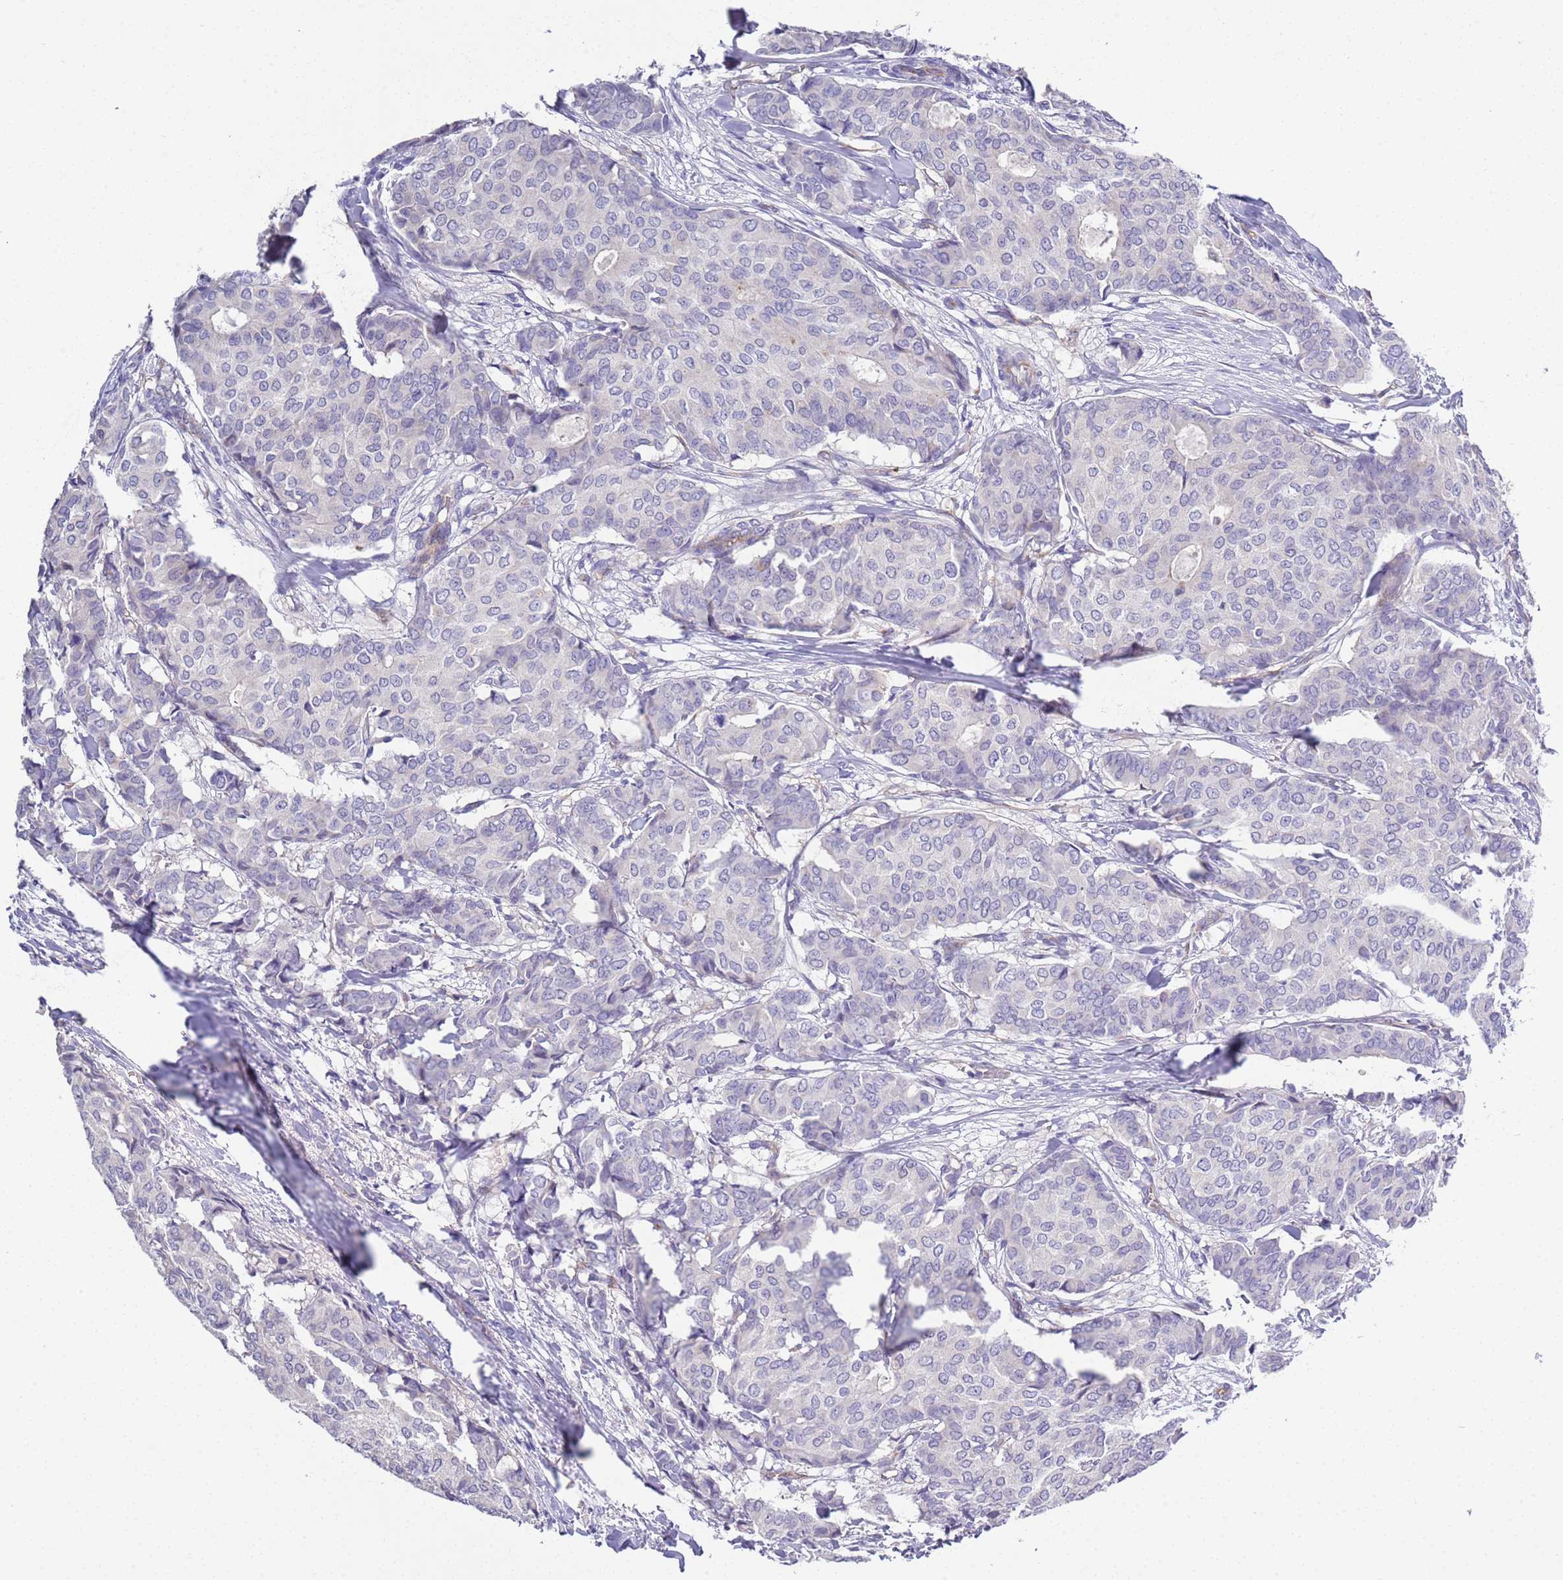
{"staining": {"intensity": "negative", "quantity": "none", "location": "none"}, "tissue": "breast cancer", "cell_type": "Tumor cells", "image_type": "cancer", "snomed": [{"axis": "morphology", "description": "Duct carcinoma"}, {"axis": "topography", "description": "Breast"}], "caption": "This is an immunohistochemistry (IHC) histopathology image of human breast cancer (intraductal carcinoma). There is no staining in tumor cells.", "gene": "BRMS1L", "patient": {"sex": "female", "age": 75}}